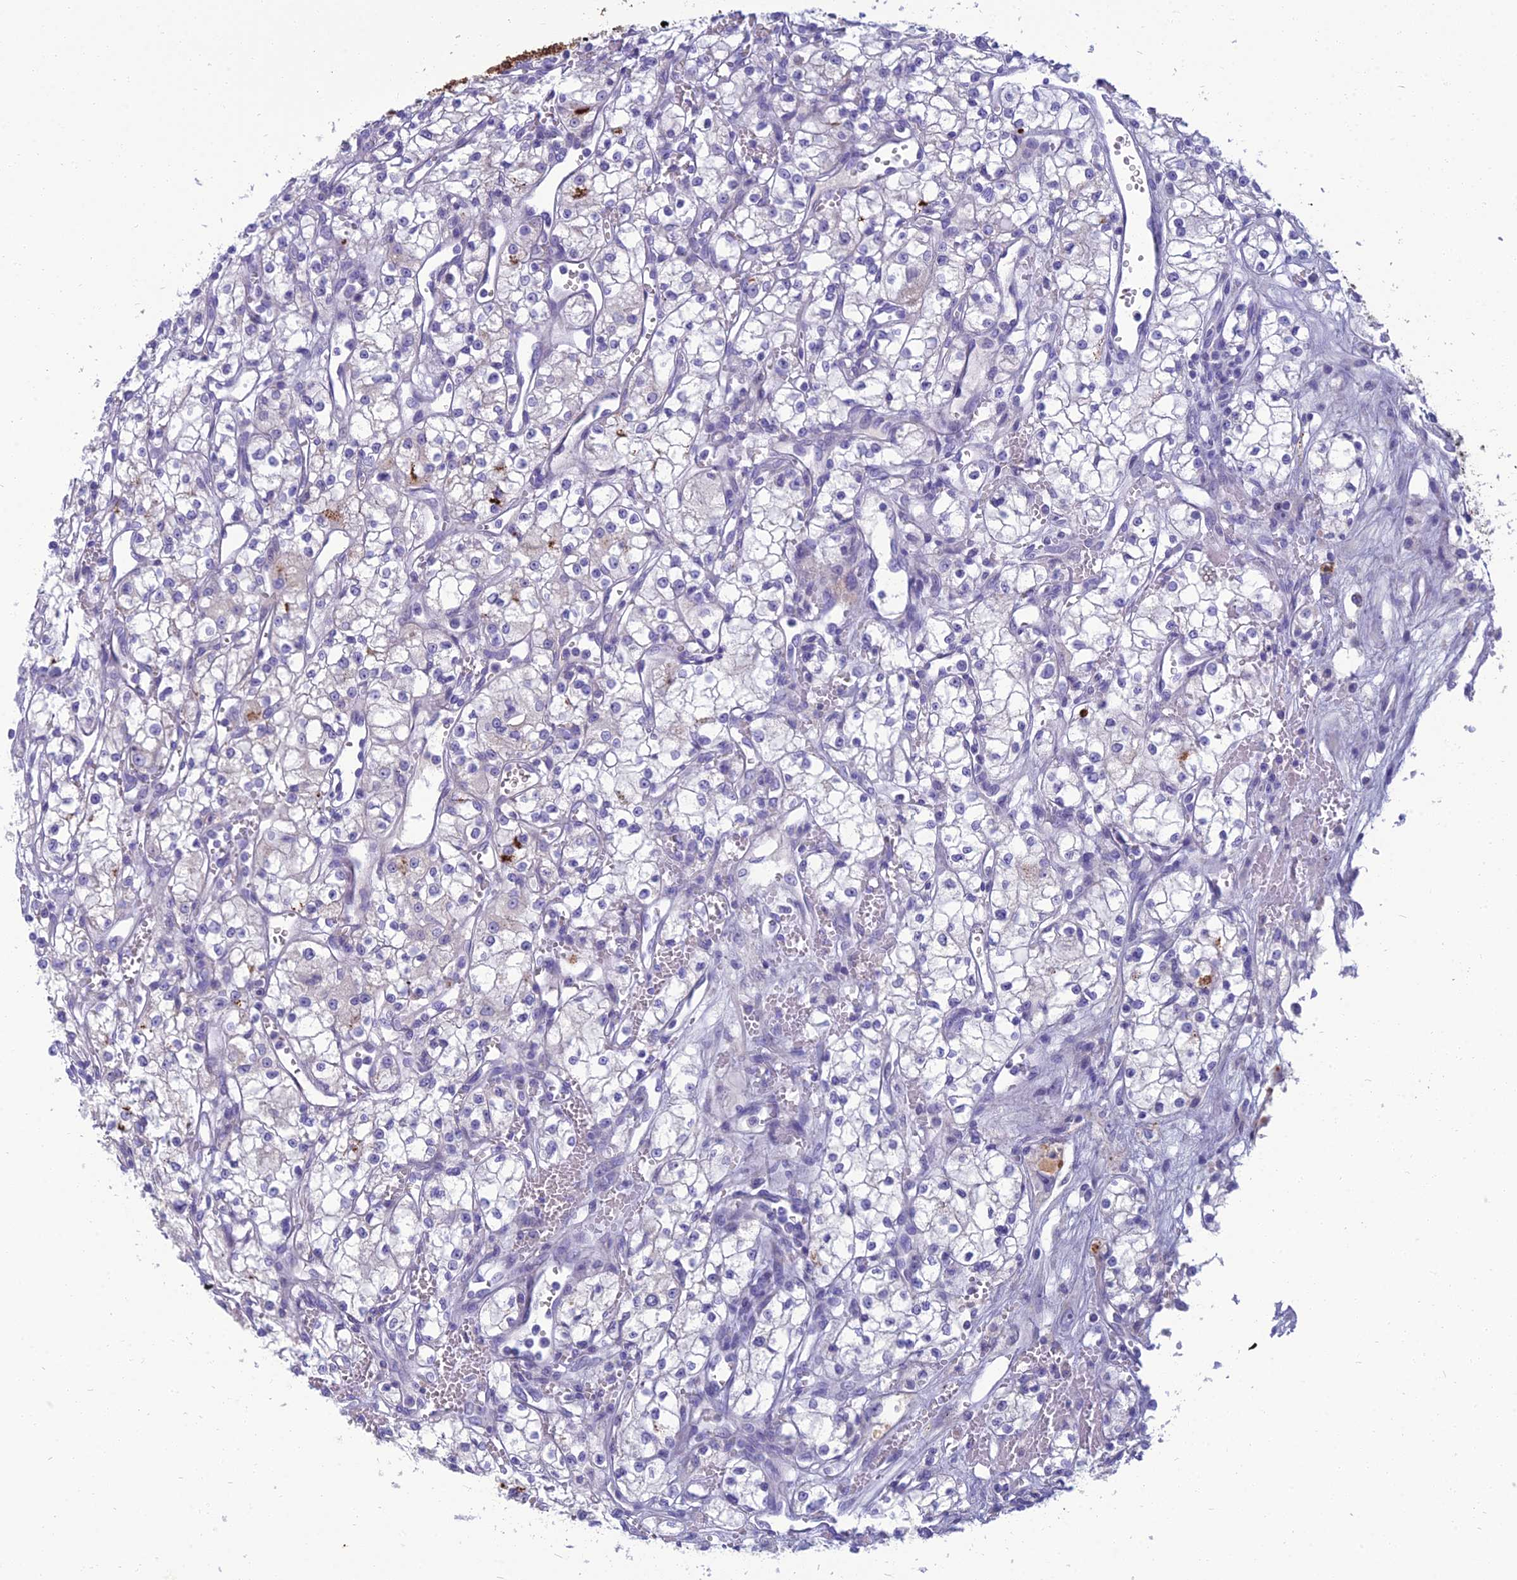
{"staining": {"intensity": "negative", "quantity": "none", "location": "none"}, "tissue": "renal cancer", "cell_type": "Tumor cells", "image_type": "cancer", "snomed": [{"axis": "morphology", "description": "Adenocarcinoma, NOS"}, {"axis": "topography", "description": "Kidney"}], "caption": "Human renal cancer stained for a protein using IHC exhibits no staining in tumor cells.", "gene": "SPTLC3", "patient": {"sex": "male", "age": 59}}